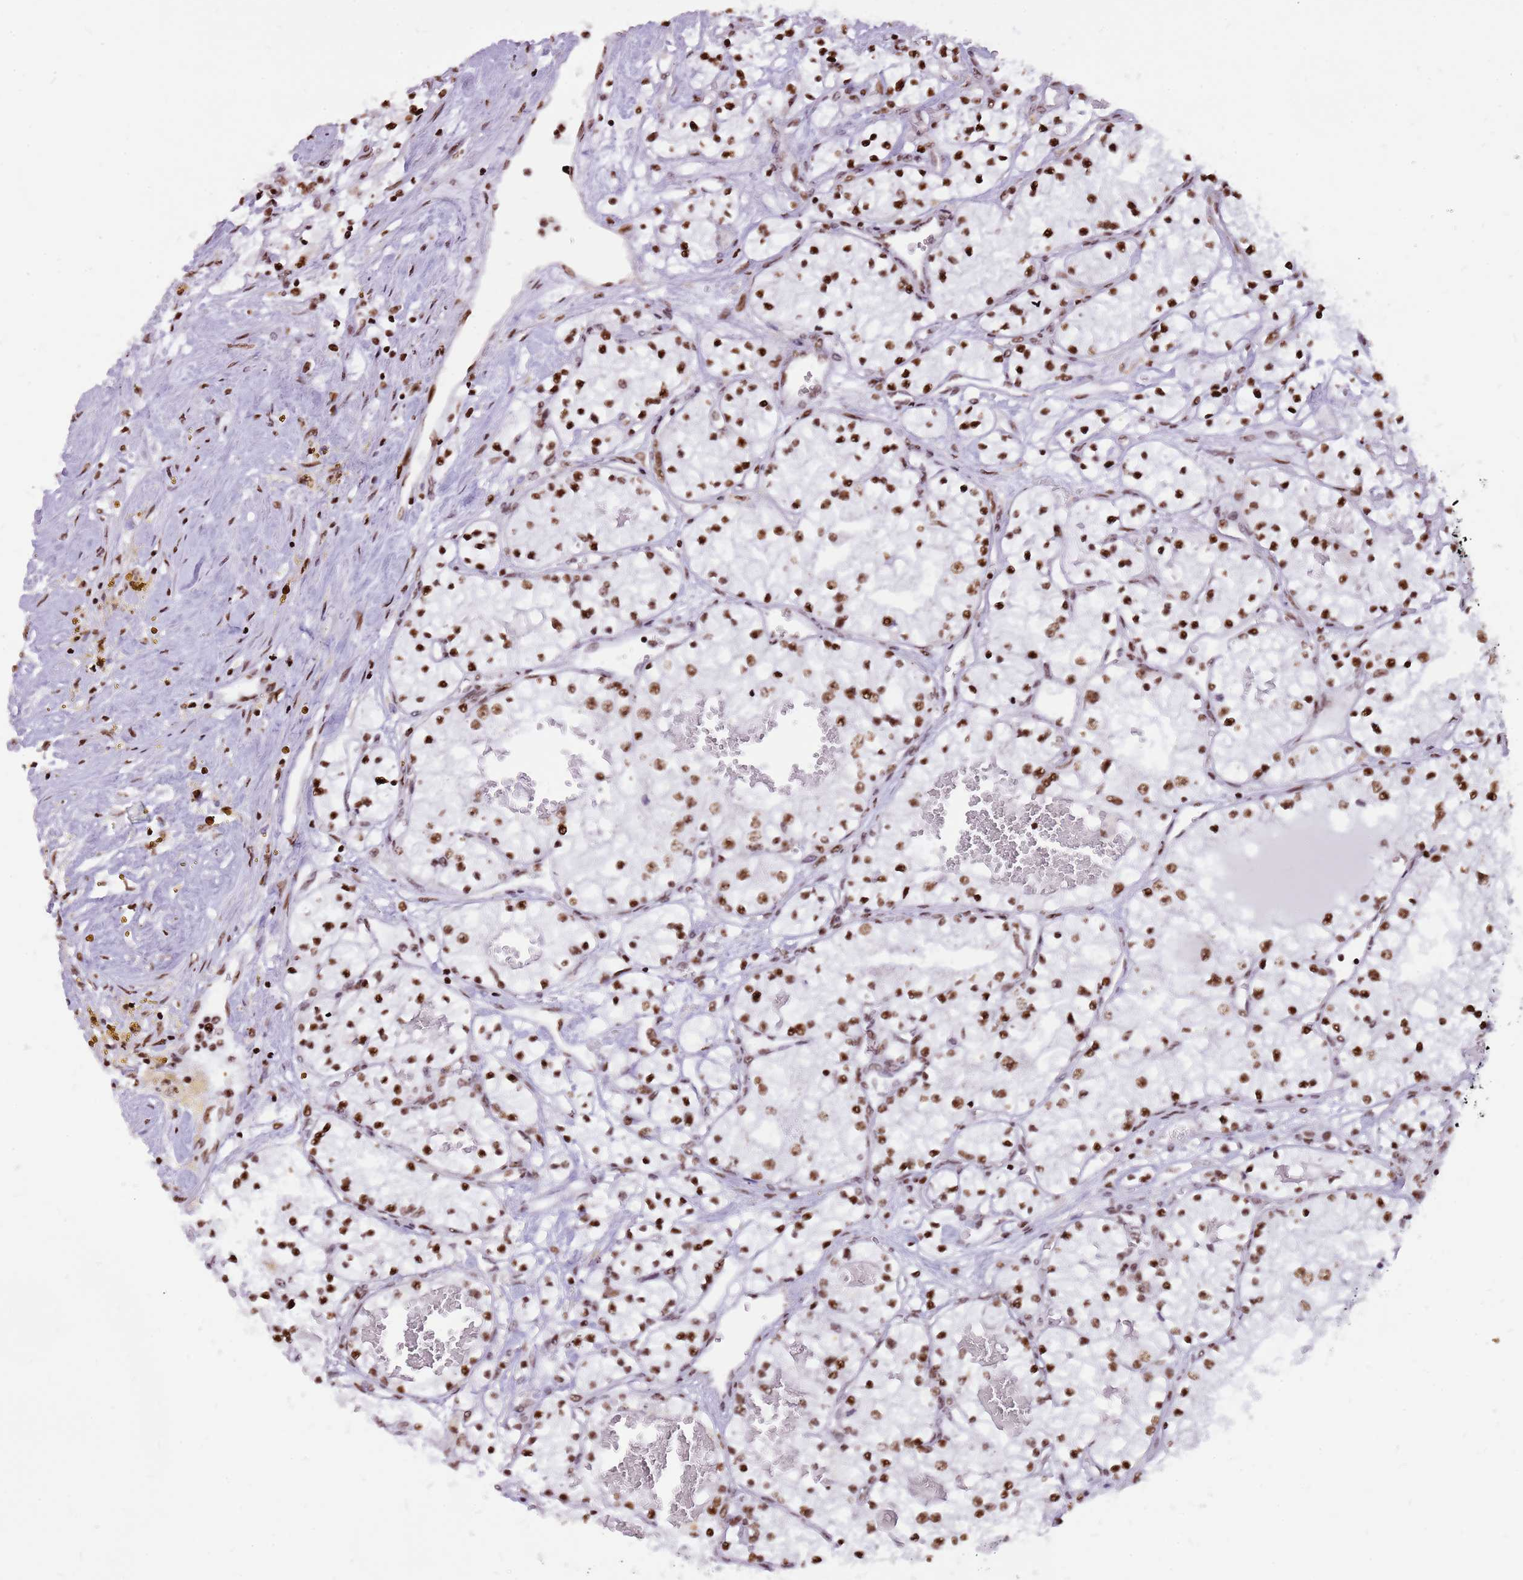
{"staining": {"intensity": "strong", "quantity": ">75%", "location": "nuclear"}, "tissue": "renal cancer", "cell_type": "Tumor cells", "image_type": "cancer", "snomed": [{"axis": "morphology", "description": "Normal tissue, NOS"}, {"axis": "morphology", "description": "Adenocarcinoma, NOS"}, {"axis": "topography", "description": "Kidney"}], "caption": "Adenocarcinoma (renal) stained for a protein (brown) shows strong nuclear positive positivity in about >75% of tumor cells.", "gene": "WASHC4", "patient": {"sex": "male", "age": 68}}